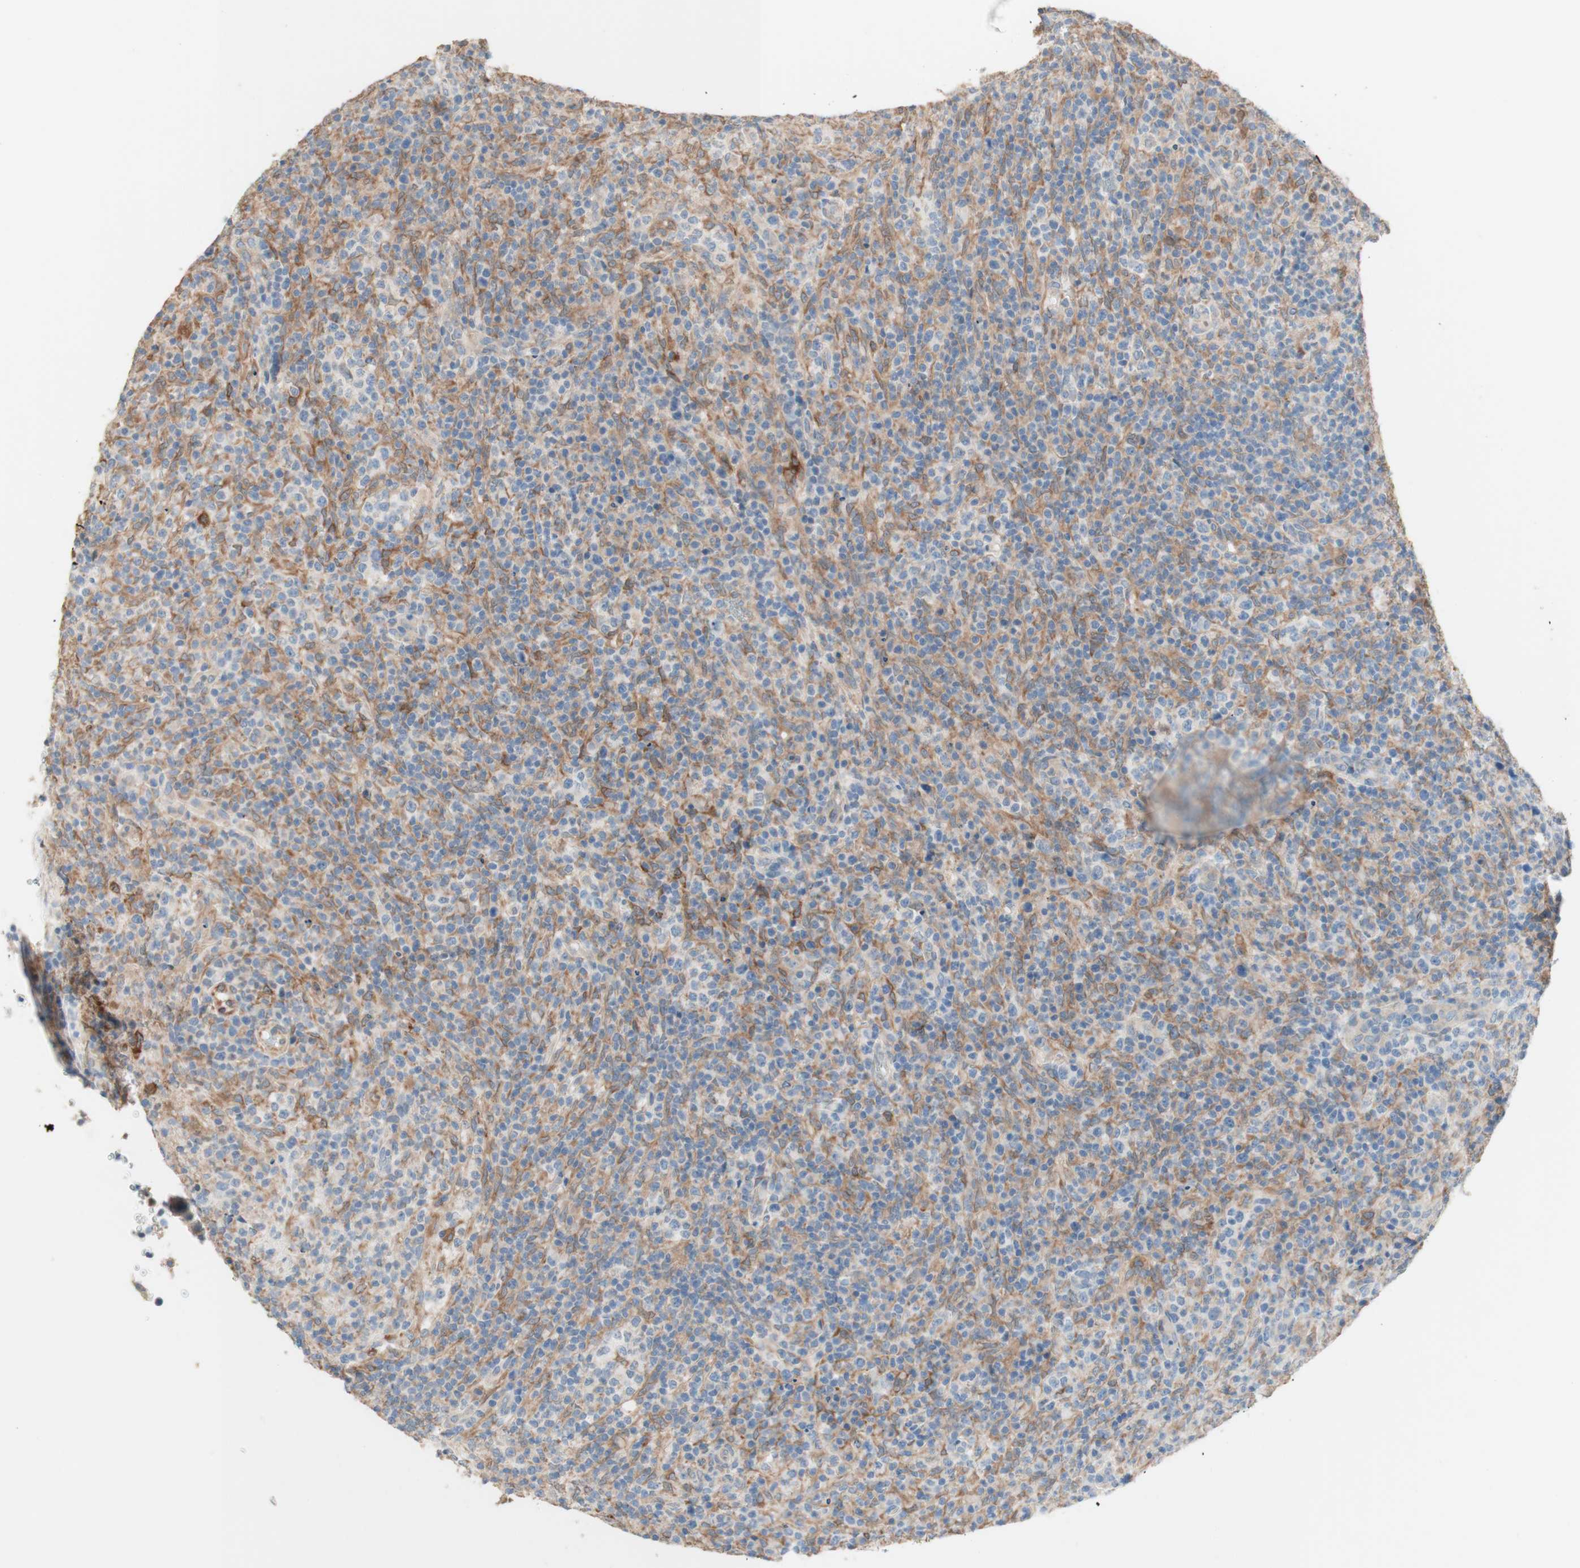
{"staining": {"intensity": "weak", "quantity": "25%-75%", "location": "cytoplasmic/membranous"}, "tissue": "lymphoma", "cell_type": "Tumor cells", "image_type": "cancer", "snomed": [{"axis": "morphology", "description": "Malignant lymphoma, non-Hodgkin's type, High grade"}, {"axis": "topography", "description": "Lymph node"}], "caption": "Approximately 25%-75% of tumor cells in high-grade malignant lymphoma, non-Hodgkin's type show weak cytoplasmic/membranous protein expression as visualized by brown immunohistochemical staining.", "gene": "COMT", "patient": {"sex": "female", "age": 76}}